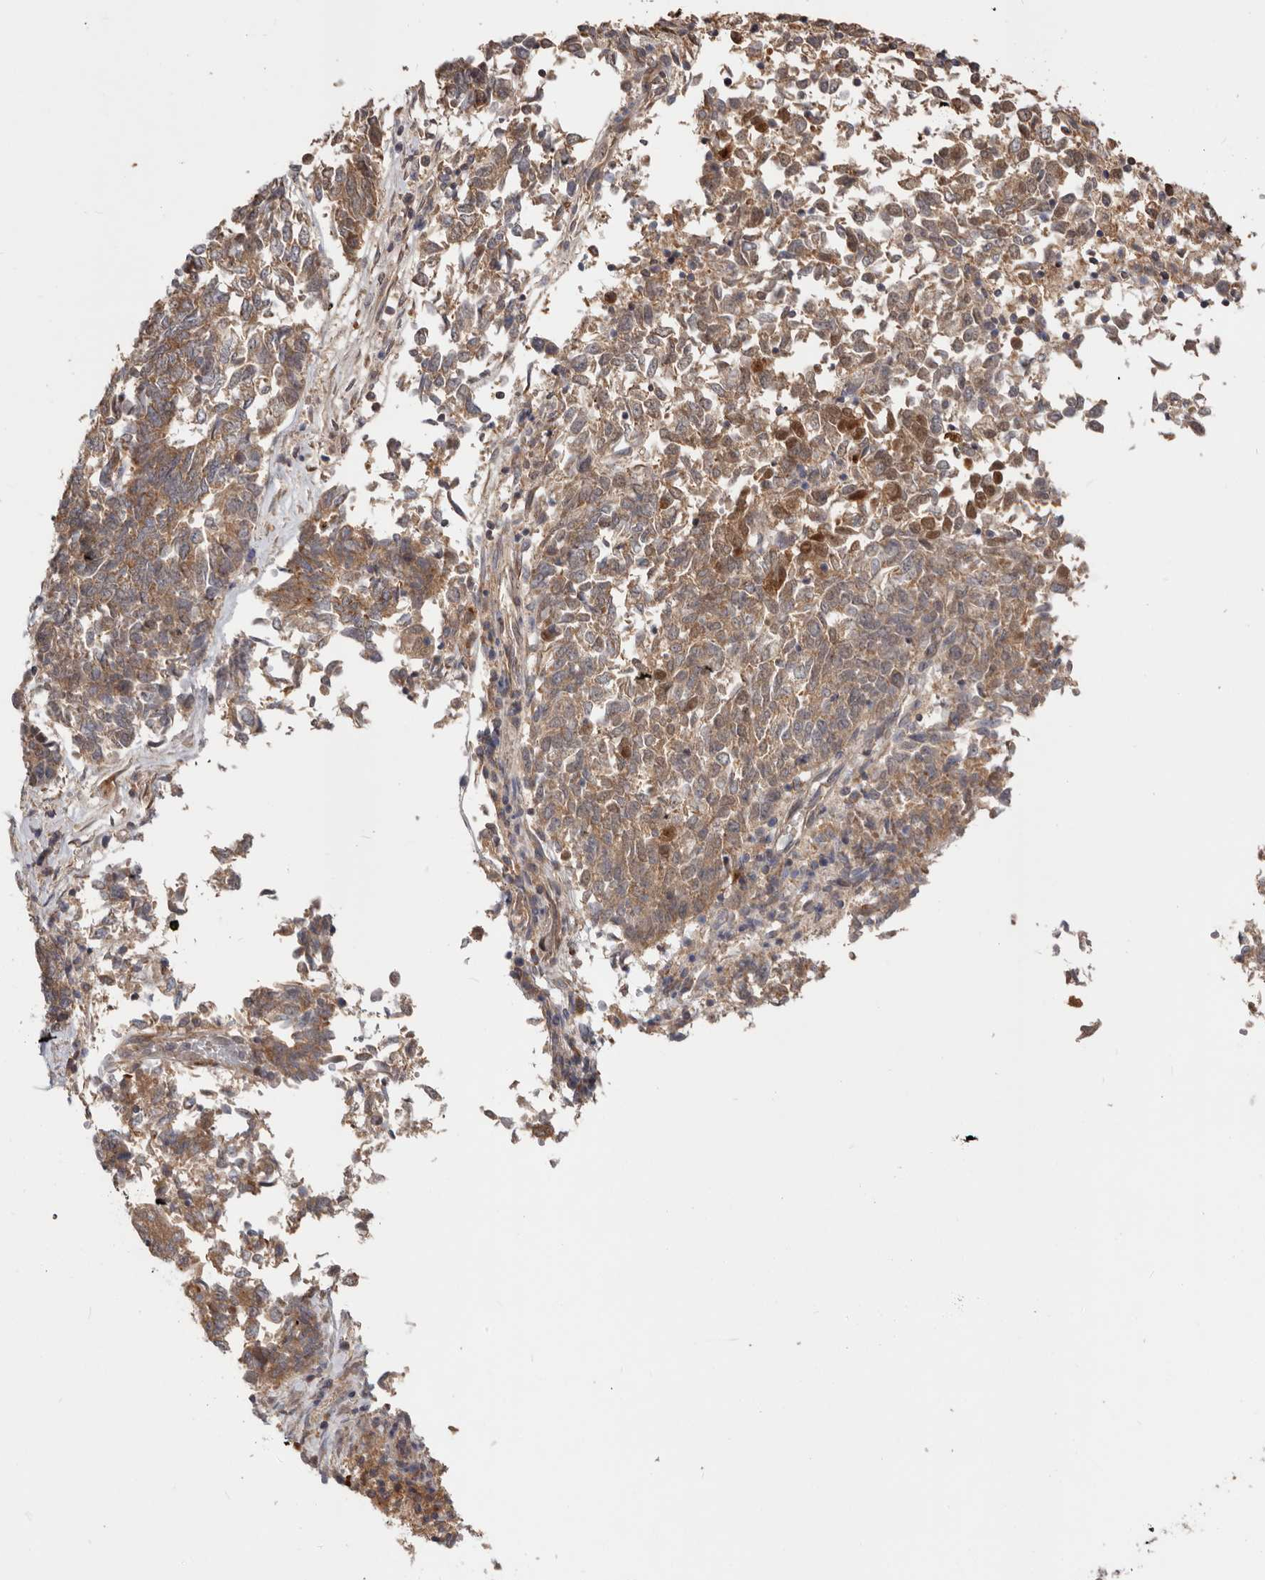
{"staining": {"intensity": "moderate", "quantity": ">75%", "location": "cytoplasmic/membranous"}, "tissue": "endometrial cancer", "cell_type": "Tumor cells", "image_type": "cancer", "snomed": [{"axis": "morphology", "description": "Adenocarcinoma, NOS"}, {"axis": "topography", "description": "Endometrium"}], "caption": "This is a photomicrograph of immunohistochemistry (IHC) staining of endometrial cancer, which shows moderate staining in the cytoplasmic/membranous of tumor cells.", "gene": "LRP6", "patient": {"sex": "female", "age": 80}}